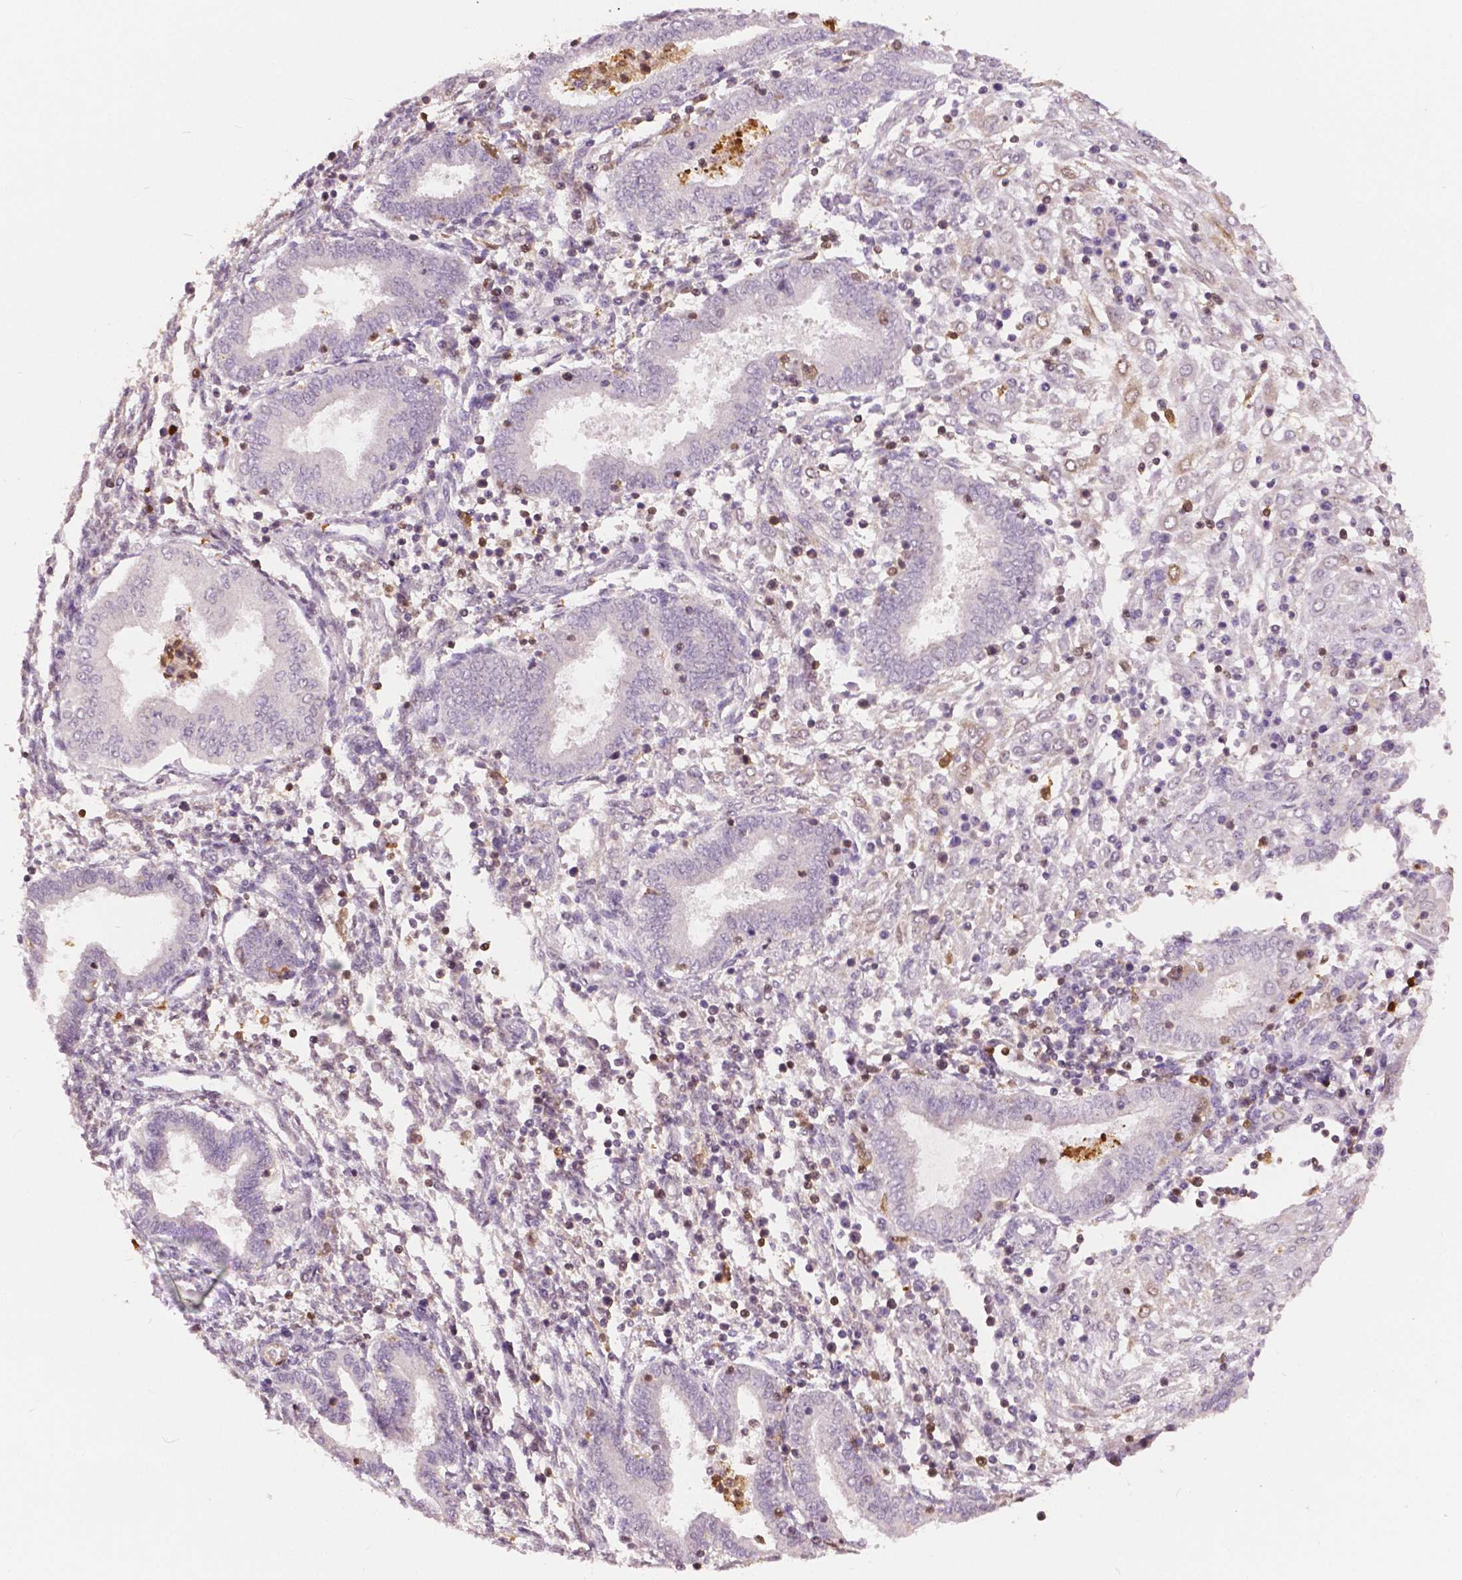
{"staining": {"intensity": "negative", "quantity": "none", "location": "none"}, "tissue": "endometrium", "cell_type": "Cells in endometrial stroma", "image_type": "normal", "snomed": [{"axis": "morphology", "description": "Normal tissue, NOS"}, {"axis": "topography", "description": "Endometrium"}], "caption": "Cells in endometrial stroma are negative for protein expression in benign human endometrium. The staining is performed using DAB (3,3'-diaminobenzidine) brown chromogen with nuclei counter-stained in using hematoxylin.", "gene": "S100A4", "patient": {"sex": "female", "age": 42}}